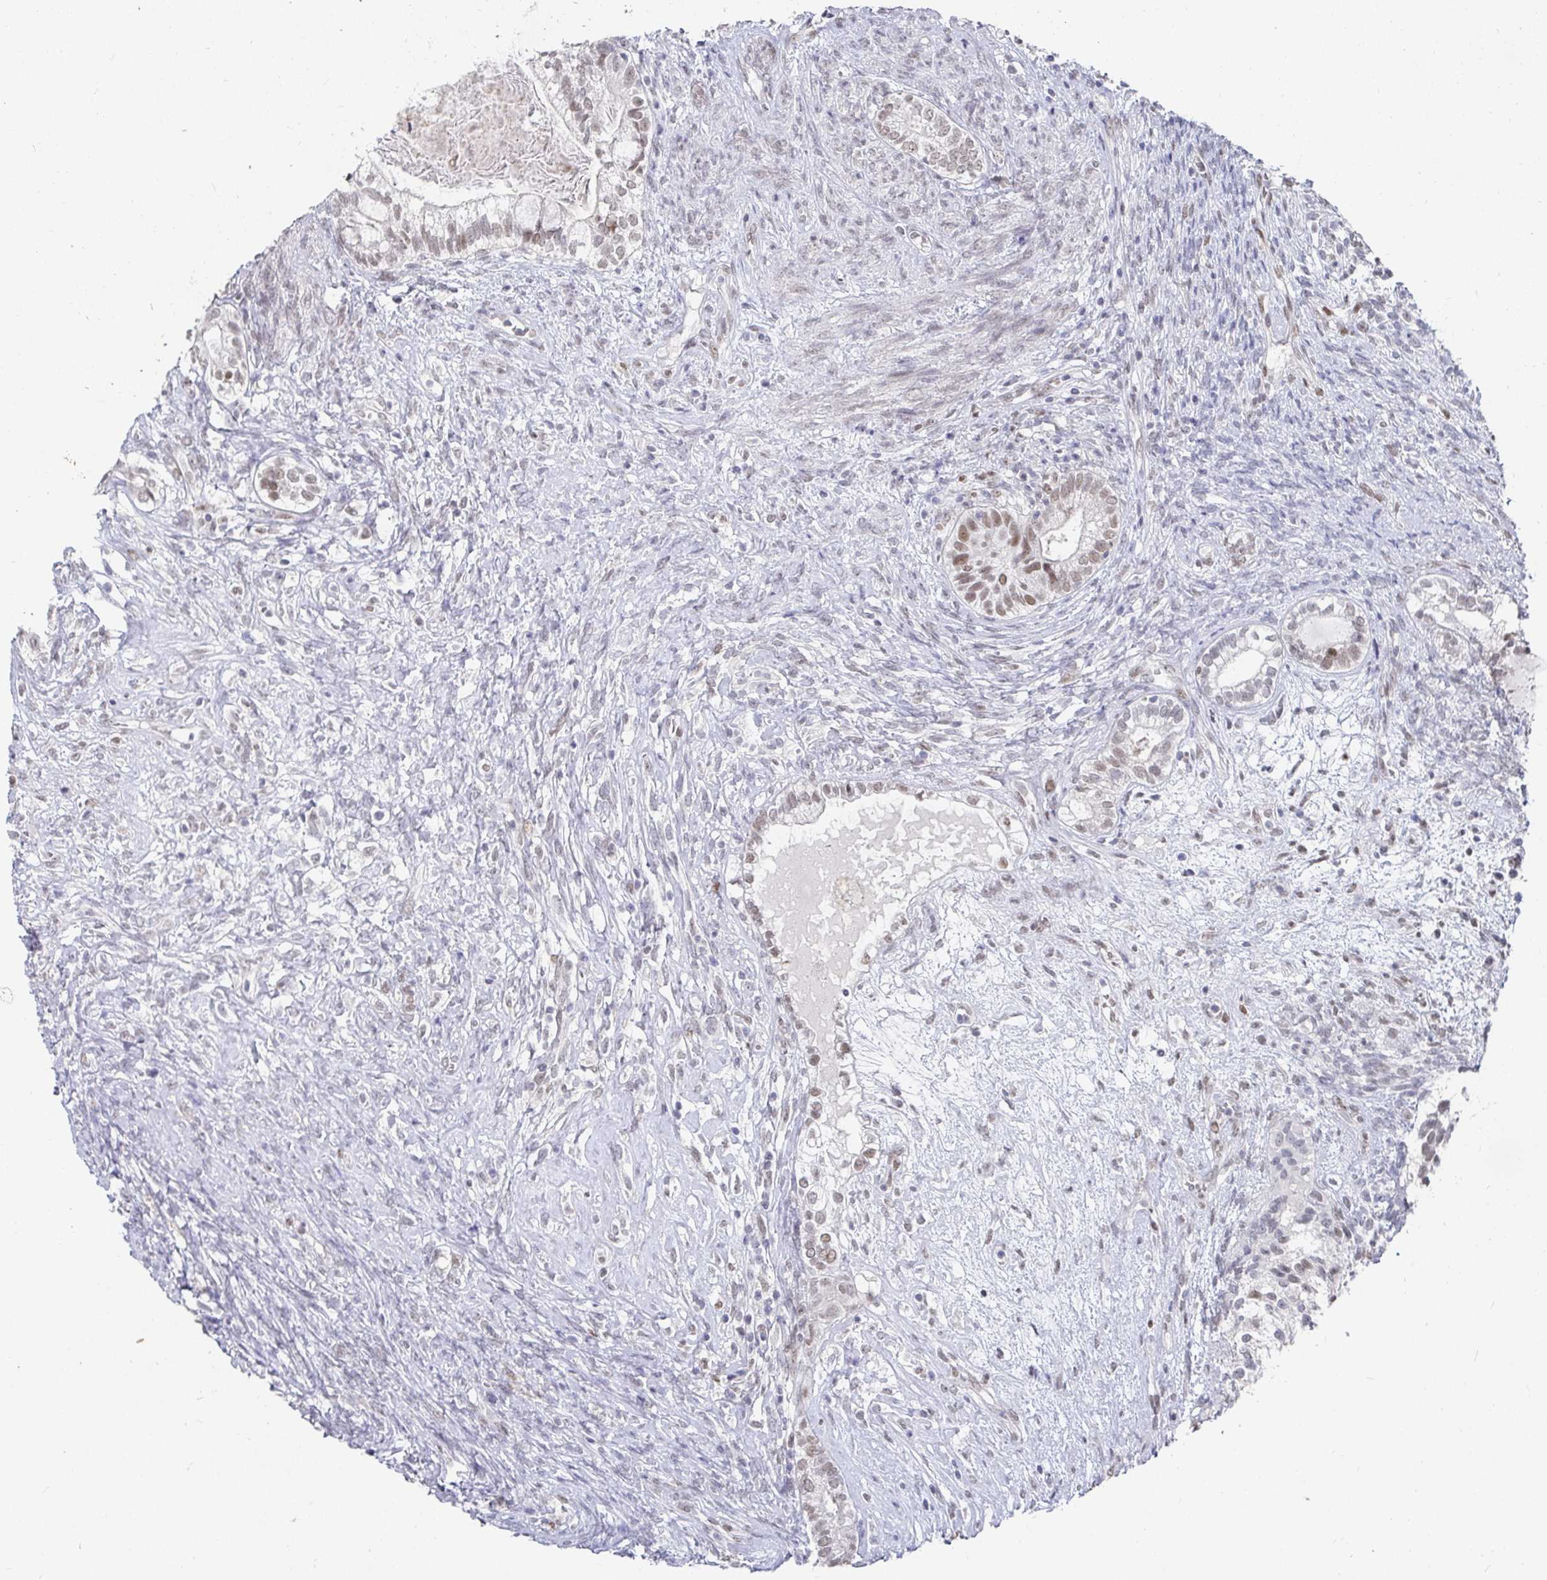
{"staining": {"intensity": "weak", "quantity": "25%-75%", "location": "nuclear"}, "tissue": "testis cancer", "cell_type": "Tumor cells", "image_type": "cancer", "snomed": [{"axis": "morphology", "description": "Seminoma, NOS"}, {"axis": "morphology", "description": "Carcinoma, Embryonal, NOS"}, {"axis": "topography", "description": "Testis"}], "caption": "A high-resolution image shows IHC staining of testis cancer (embryonal carcinoma), which reveals weak nuclear positivity in about 25%-75% of tumor cells.", "gene": "RCOR1", "patient": {"sex": "male", "age": 41}}